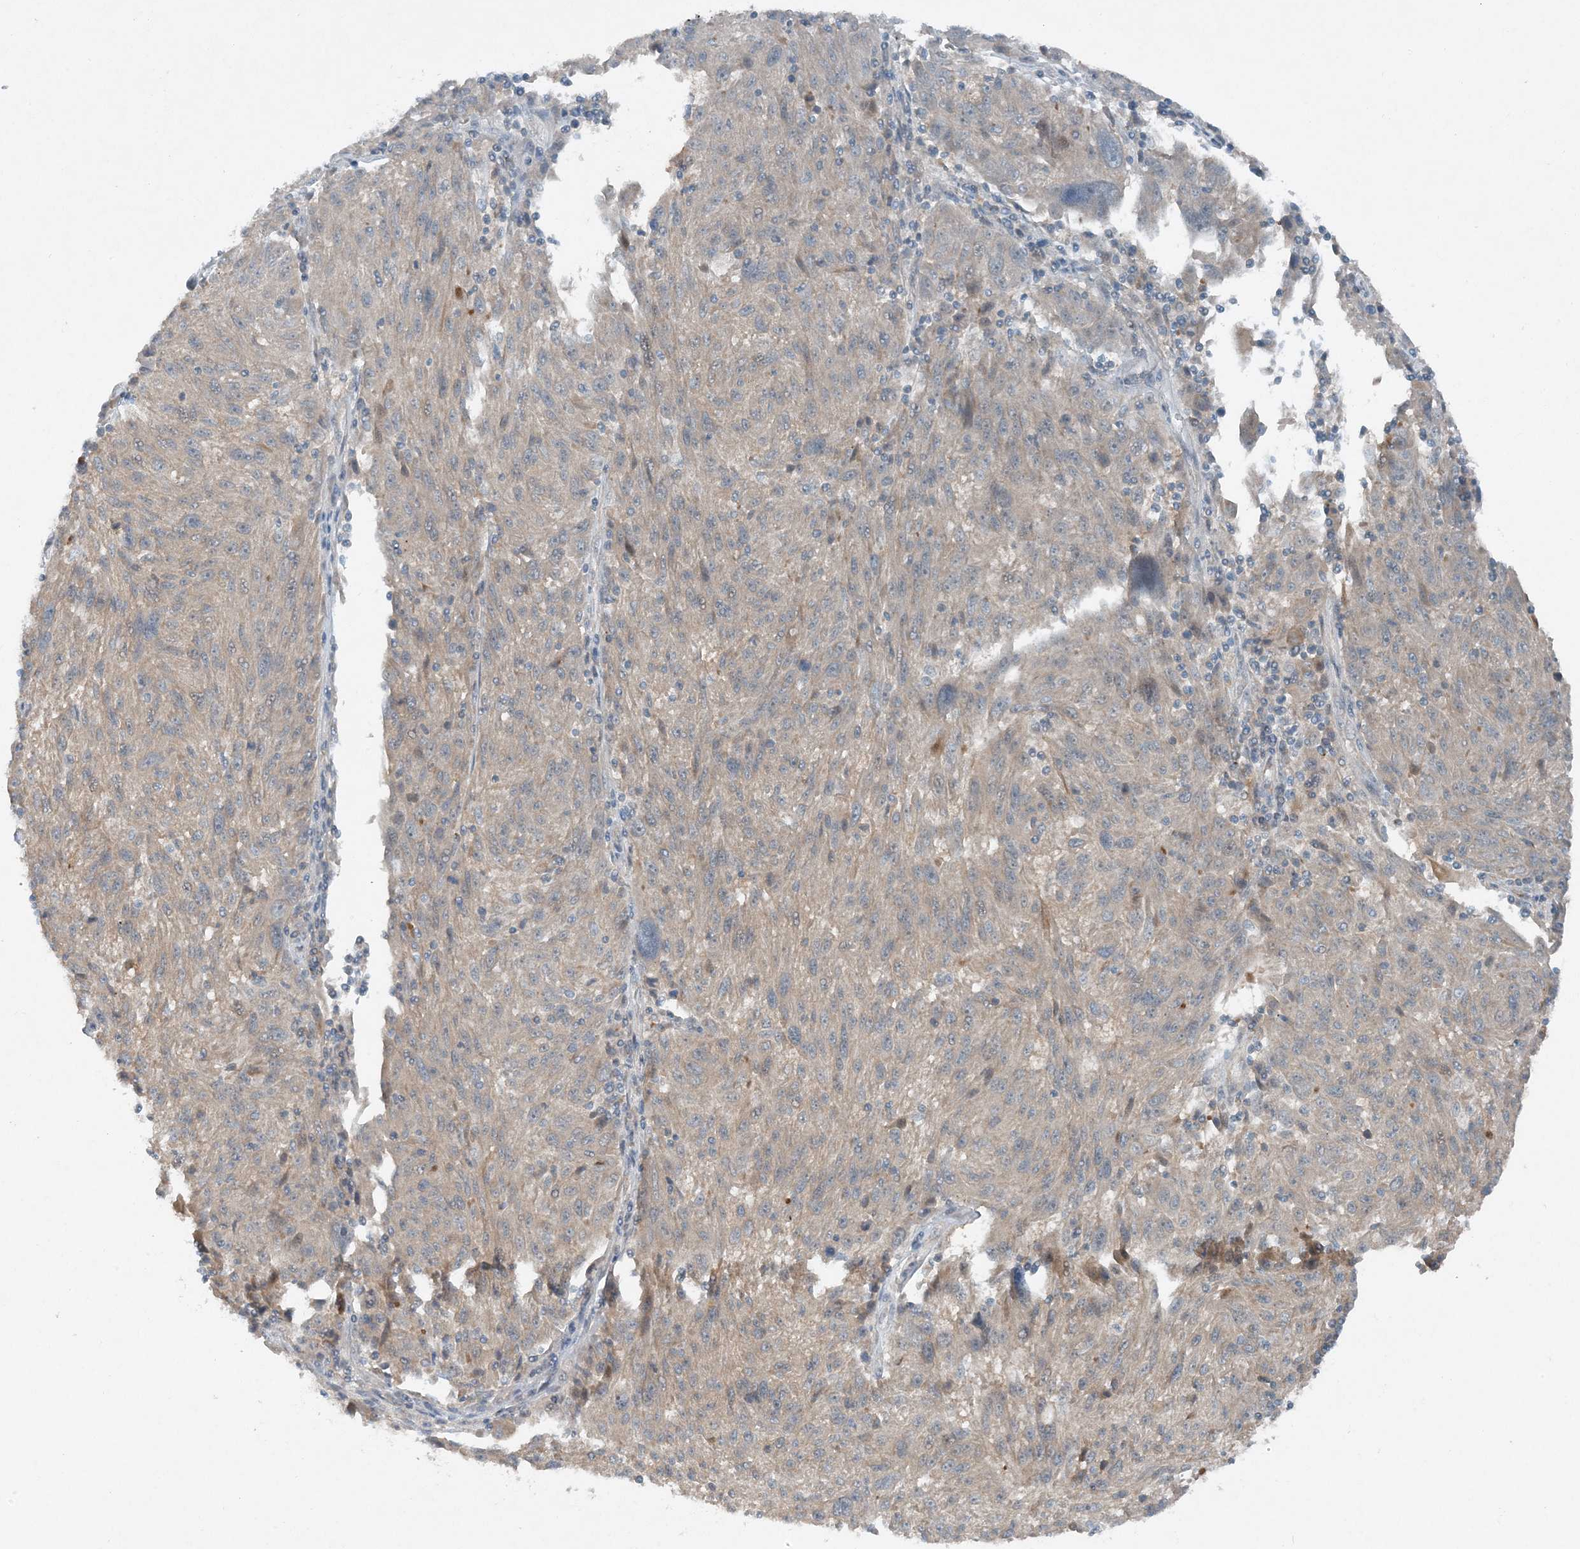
{"staining": {"intensity": "weak", "quantity": "<25%", "location": "cytoplasmic/membranous"}, "tissue": "melanoma", "cell_type": "Tumor cells", "image_type": "cancer", "snomed": [{"axis": "morphology", "description": "Malignant melanoma, NOS"}, {"axis": "topography", "description": "Skin"}], "caption": "Histopathology image shows no significant protein expression in tumor cells of malignant melanoma. (DAB (3,3'-diaminobenzidine) IHC, high magnification).", "gene": "MITD1", "patient": {"sex": "male", "age": 53}}